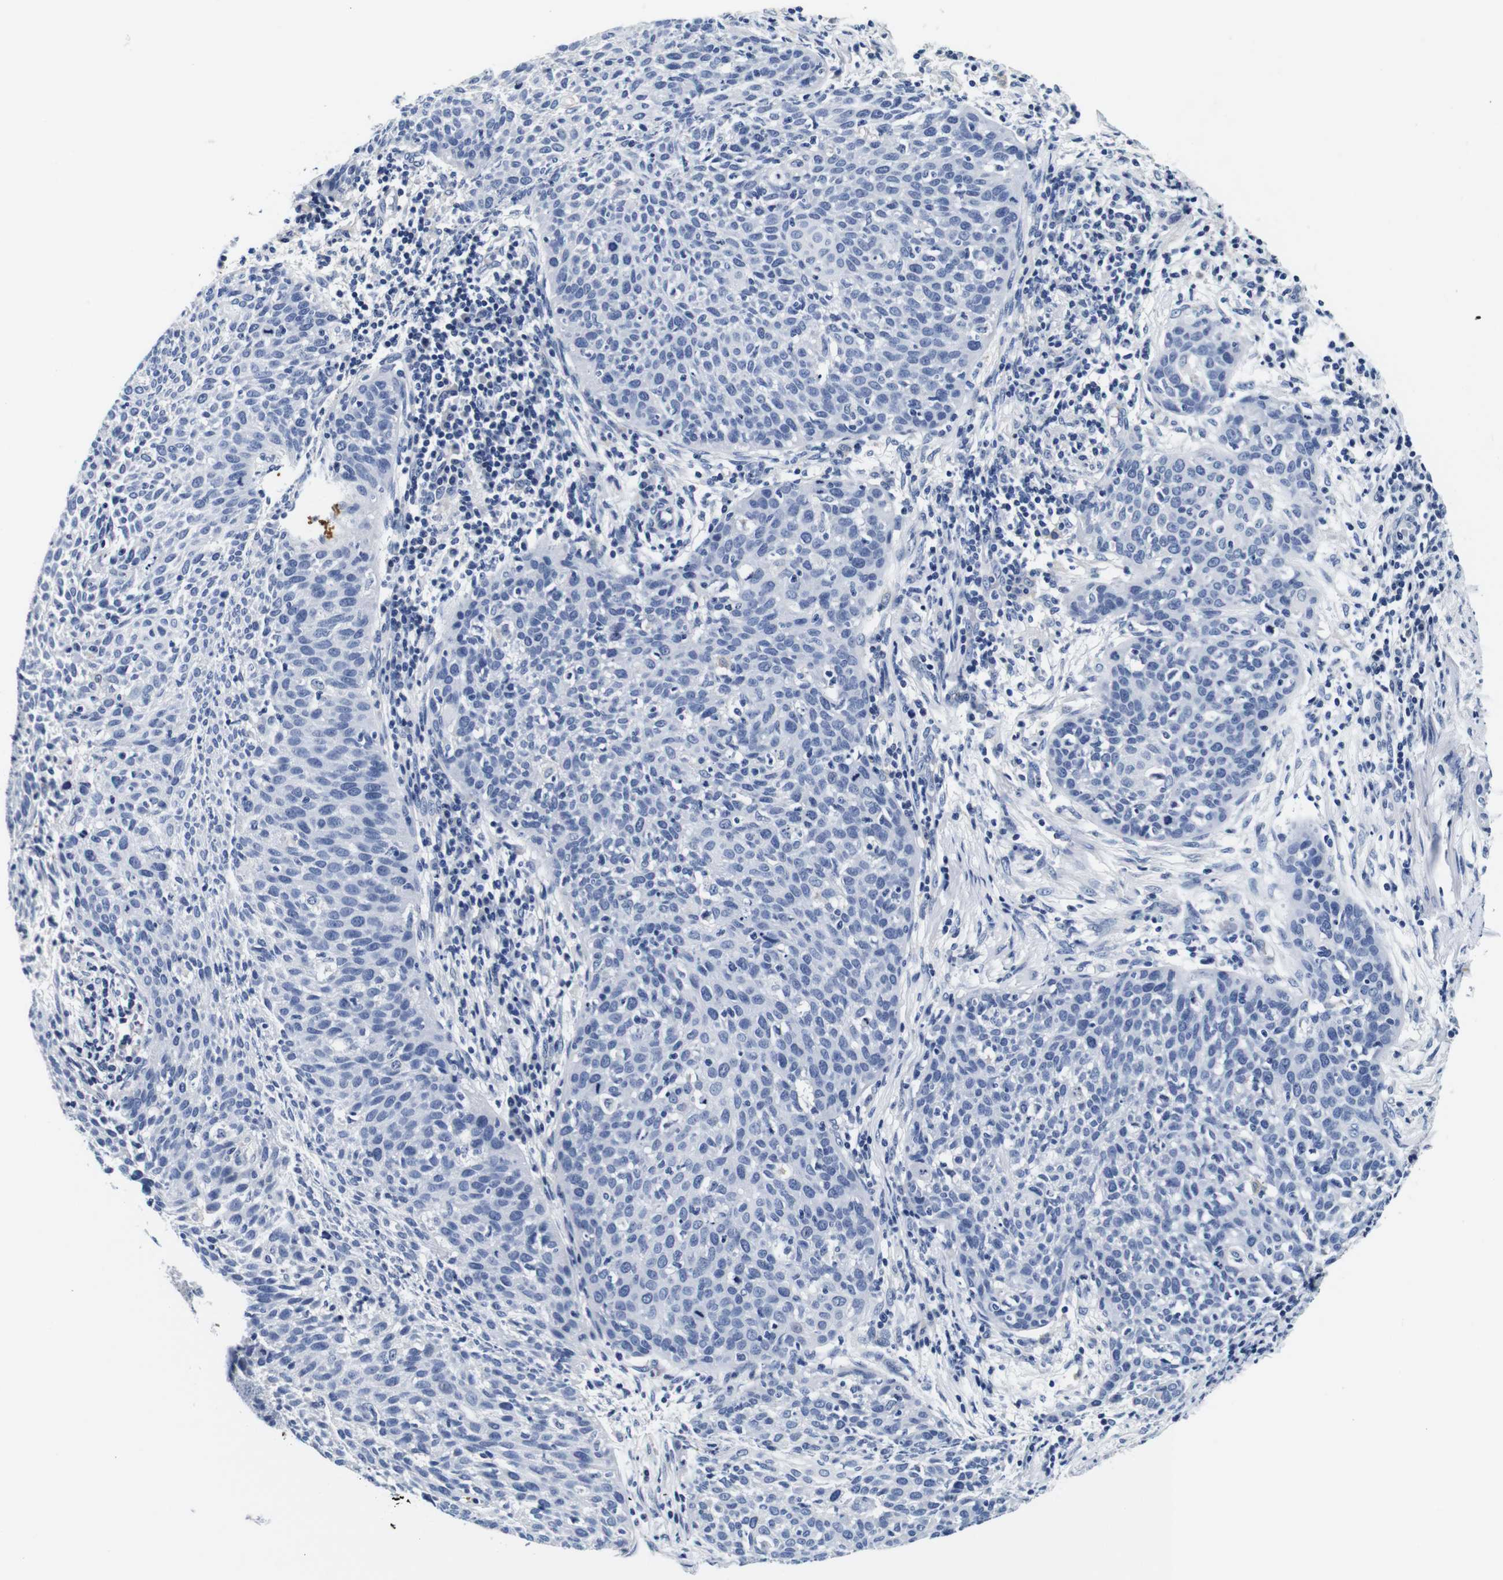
{"staining": {"intensity": "negative", "quantity": "none", "location": "none"}, "tissue": "cervical cancer", "cell_type": "Tumor cells", "image_type": "cancer", "snomed": [{"axis": "morphology", "description": "Squamous cell carcinoma, NOS"}, {"axis": "topography", "description": "Cervix"}], "caption": "Immunohistochemistry of human cervical cancer (squamous cell carcinoma) displays no staining in tumor cells.", "gene": "GP1BA", "patient": {"sex": "female", "age": 38}}